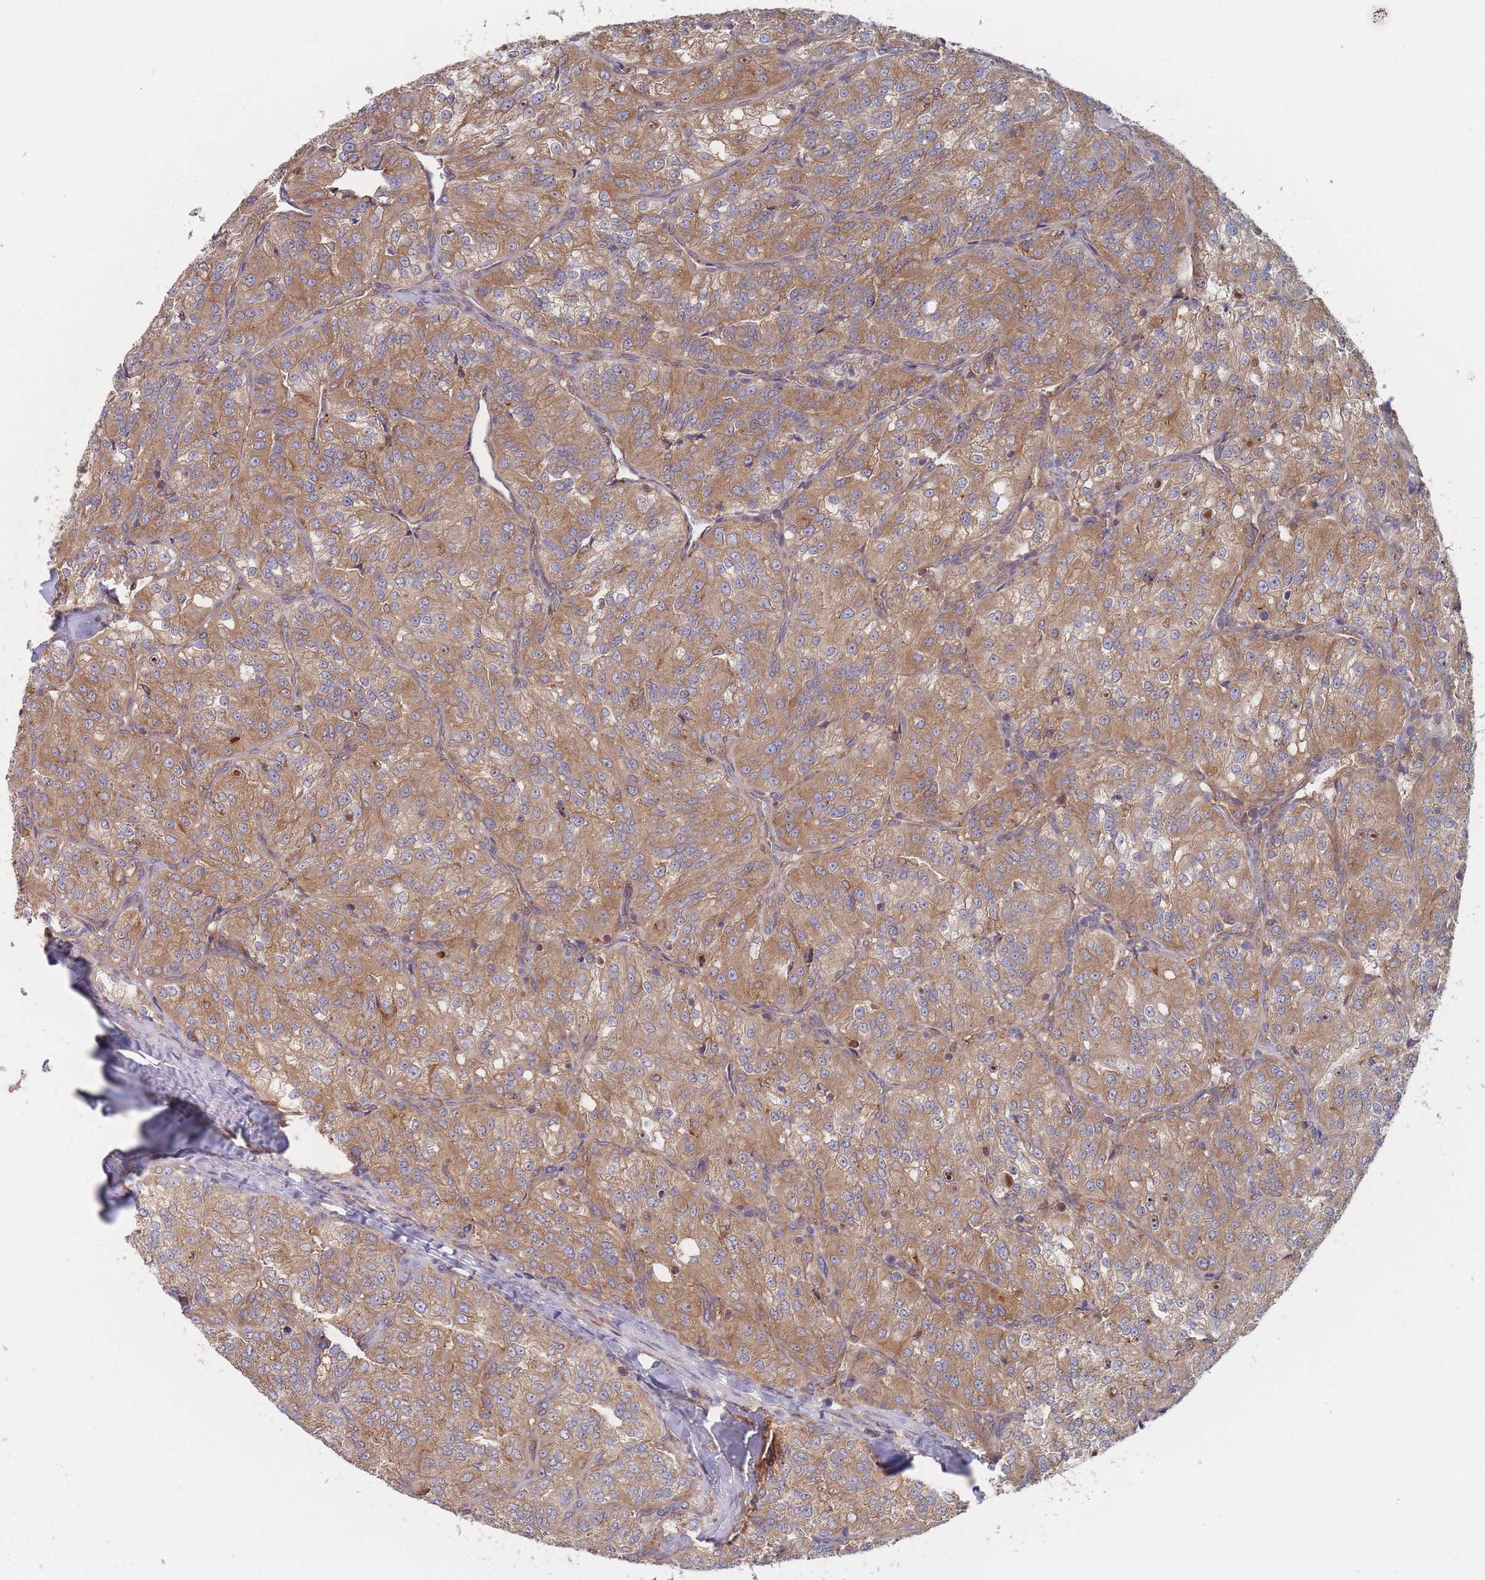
{"staining": {"intensity": "moderate", "quantity": ">75%", "location": "cytoplasmic/membranous"}, "tissue": "renal cancer", "cell_type": "Tumor cells", "image_type": "cancer", "snomed": [{"axis": "morphology", "description": "Adenocarcinoma, NOS"}, {"axis": "topography", "description": "Kidney"}], "caption": "Protein analysis of renal cancer tissue shows moderate cytoplasmic/membranous expression in about >75% of tumor cells. The staining was performed using DAB, with brown indicating positive protein expression. Nuclei are stained blue with hematoxylin.", "gene": "KDSR", "patient": {"sex": "female", "age": 63}}